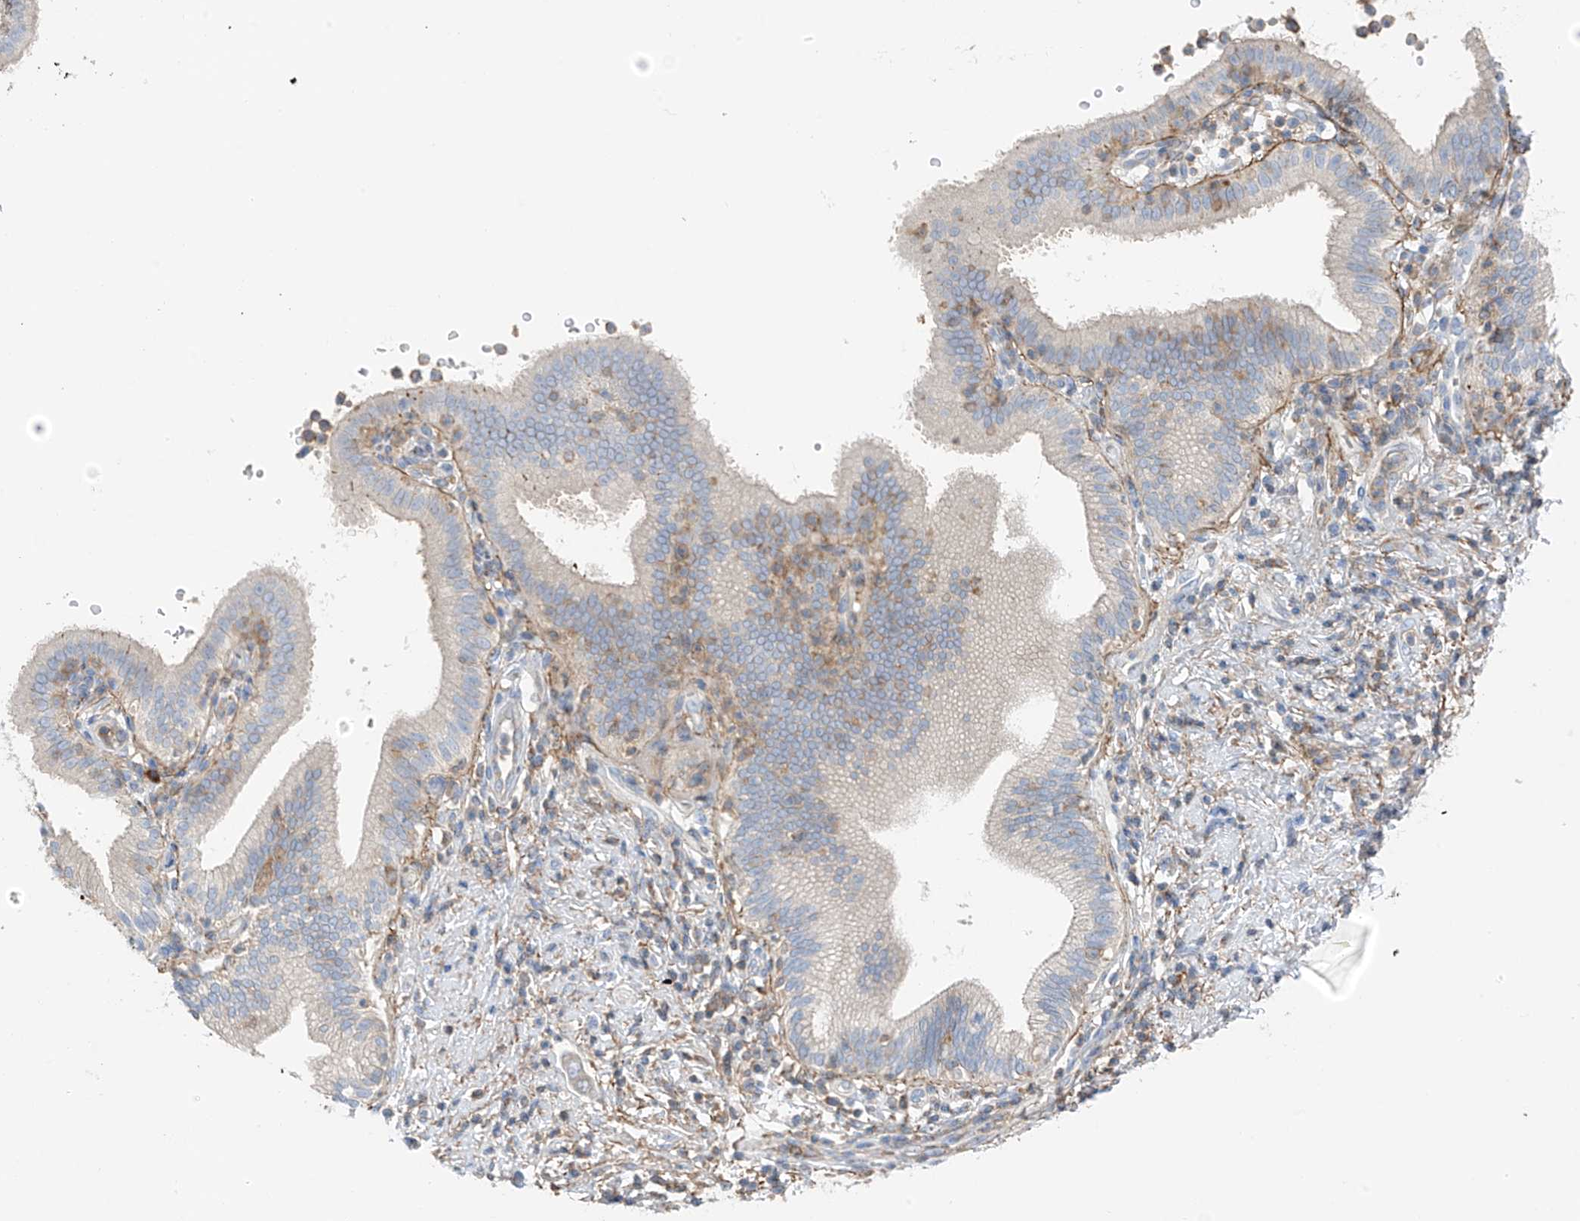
{"staining": {"intensity": "negative", "quantity": "none", "location": "none"}, "tissue": "pancreatic cancer", "cell_type": "Tumor cells", "image_type": "cancer", "snomed": [{"axis": "morphology", "description": "Adenocarcinoma, NOS"}, {"axis": "topography", "description": "Pancreas"}], "caption": "DAB immunohistochemical staining of adenocarcinoma (pancreatic) demonstrates no significant positivity in tumor cells.", "gene": "NALCN", "patient": {"sex": "female", "age": 73}}